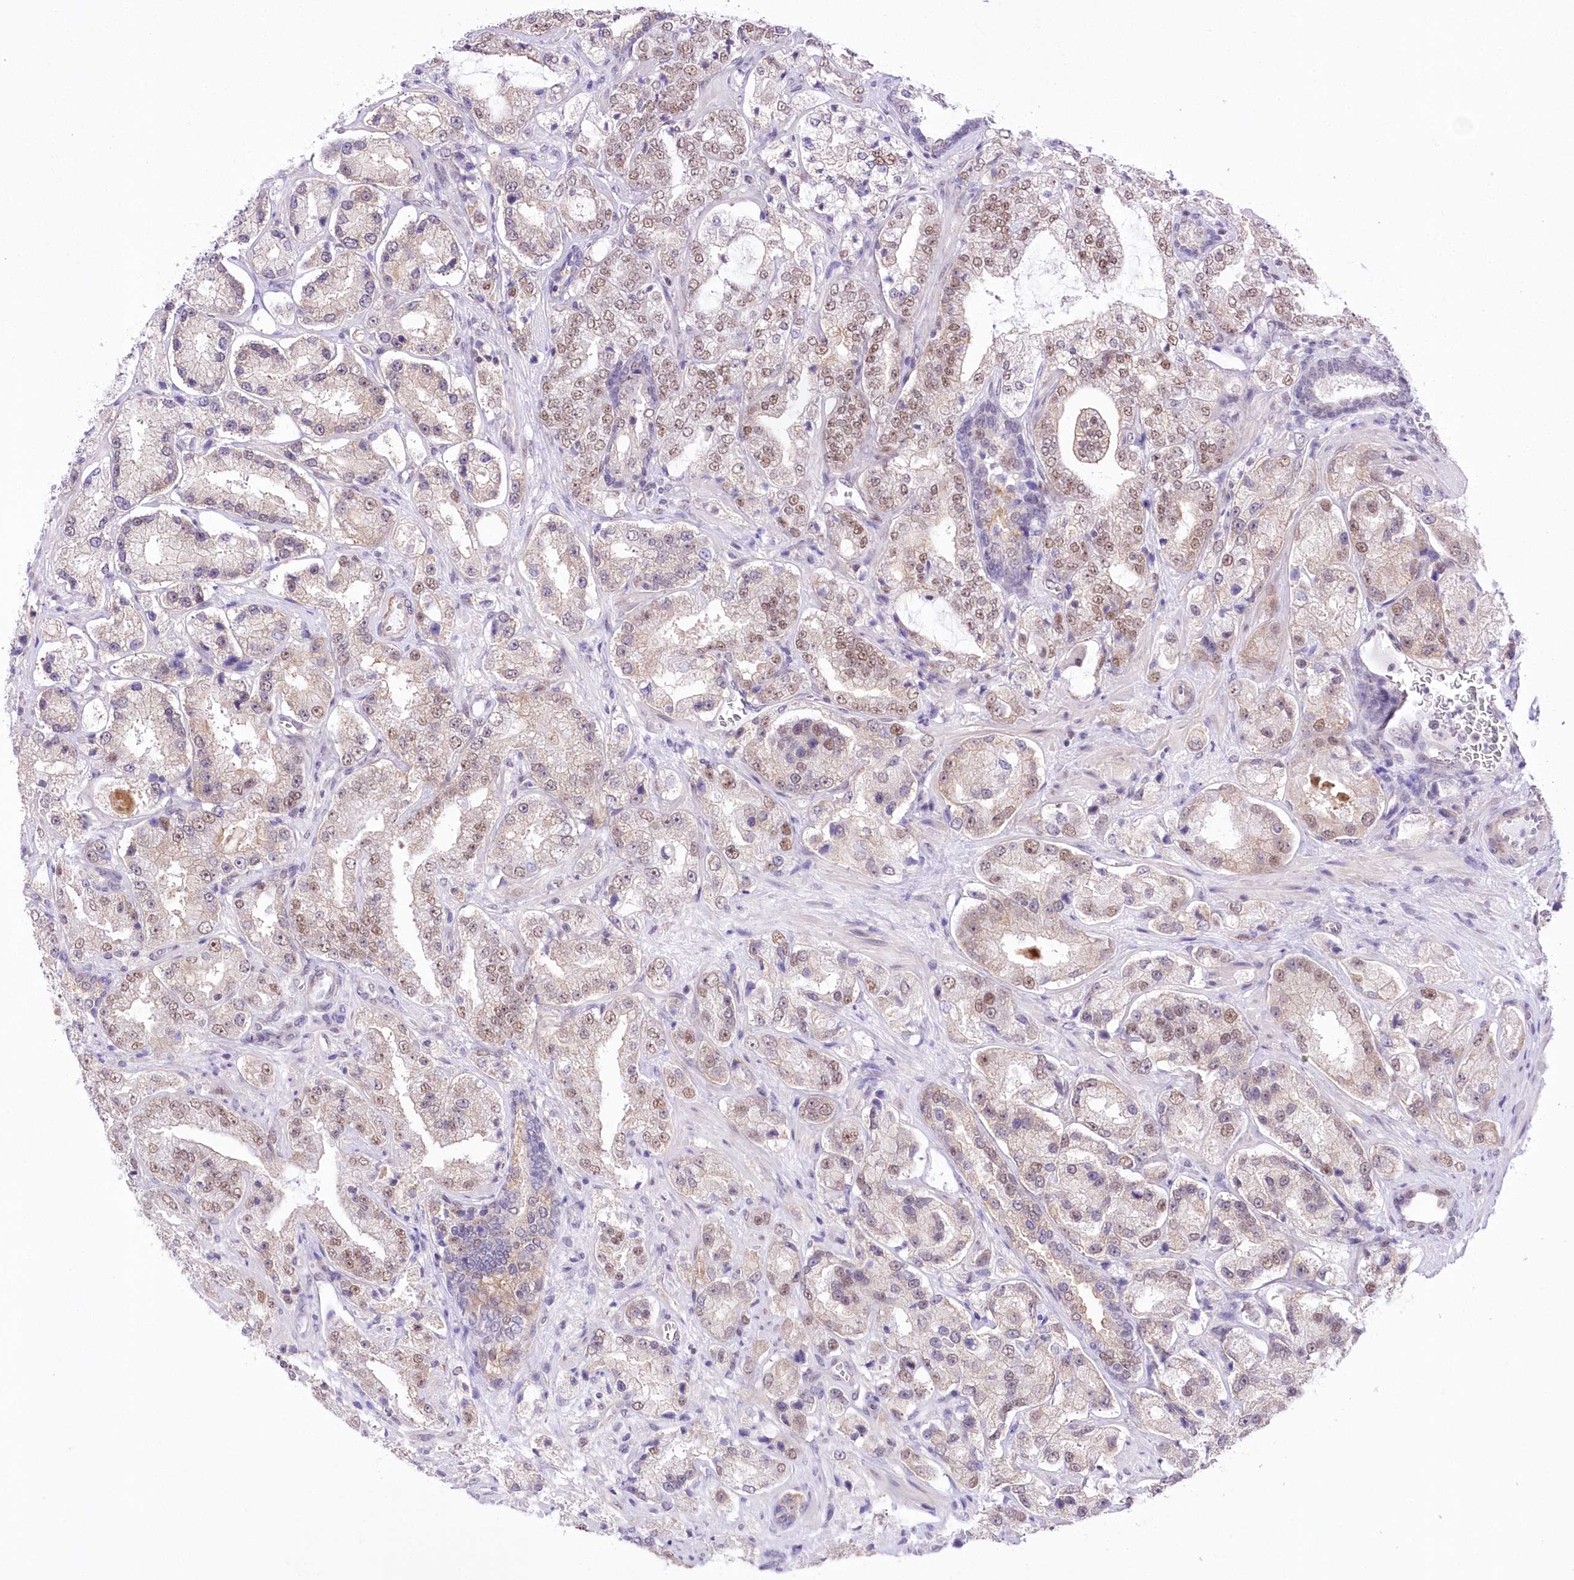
{"staining": {"intensity": "moderate", "quantity": "25%-75%", "location": "nuclear"}, "tissue": "prostate cancer", "cell_type": "Tumor cells", "image_type": "cancer", "snomed": [{"axis": "morphology", "description": "Adenocarcinoma, High grade"}, {"axis": "topography", "description": "Prostate"}], "caption": "Brown immunohistochemical staining in high-grade adenocarcinoma (prostate) reveals moderate nuclear positivity in approximately 25%-75% of tumor cells.", "gene": "NSUN2", "patient": {"sex": "male", "age": 64}}